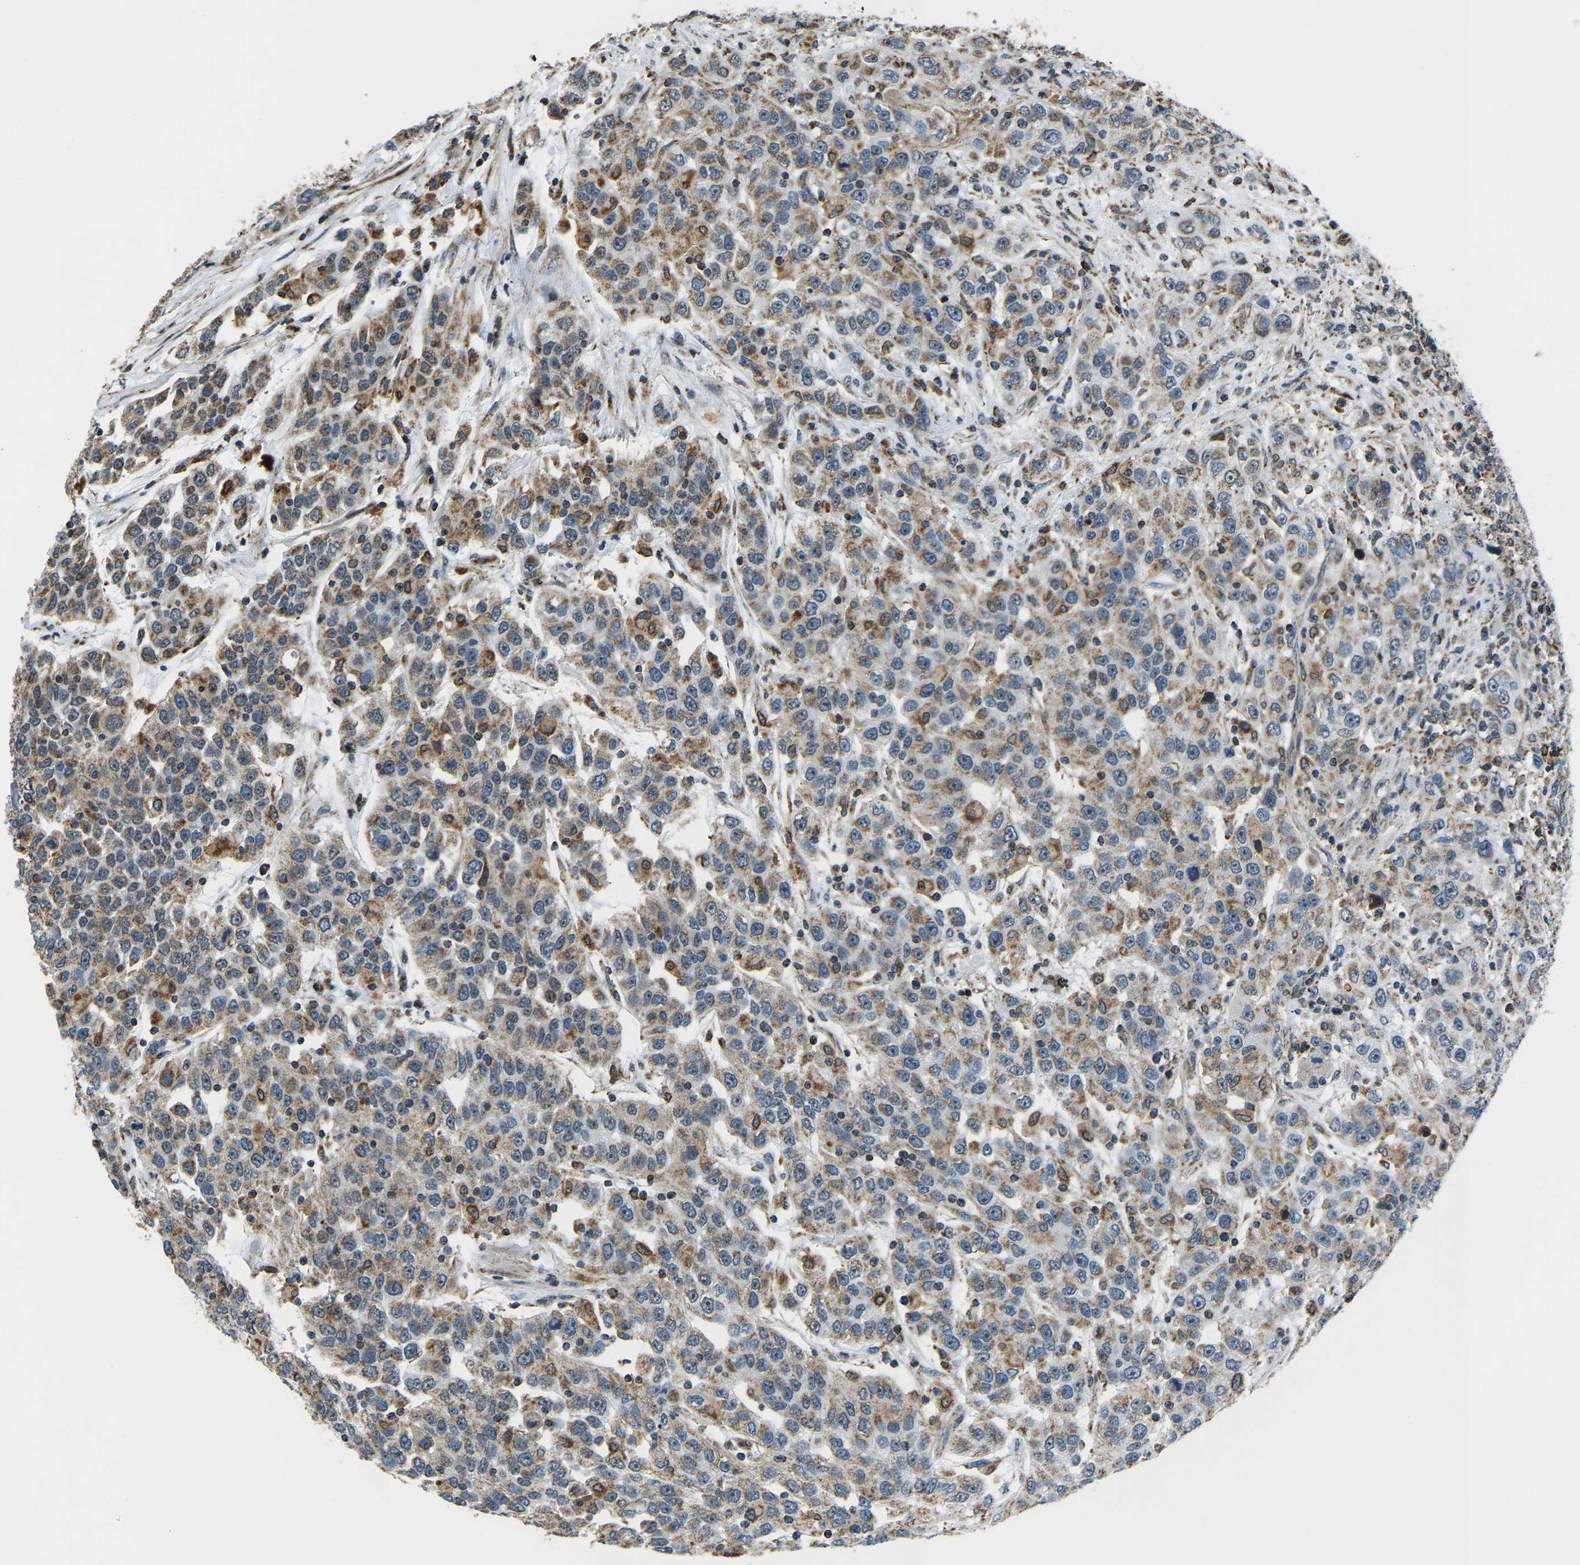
{"staining": {"intensity": "moderate", "quantity": ">75%", "location": "cytoplasmic/membranous"}, "tissue": "urothelial cancer", "cell_type": "Tumor cells", "image_type": "cancer", "snomed": [{"axis": "morphology", "description": "Urothelial carcinoma, High grade"}, {"axis": "topography", "description": "Urinary bladder"}], "caption": "Moderate cytoplasmic/membranous expression for a protein is present in about >75% of tumor cells of urothelial cancer using immunohistochemistry (IHC).", "gene": "RBM33", "patient": {"sex": "female", "age": 80}}